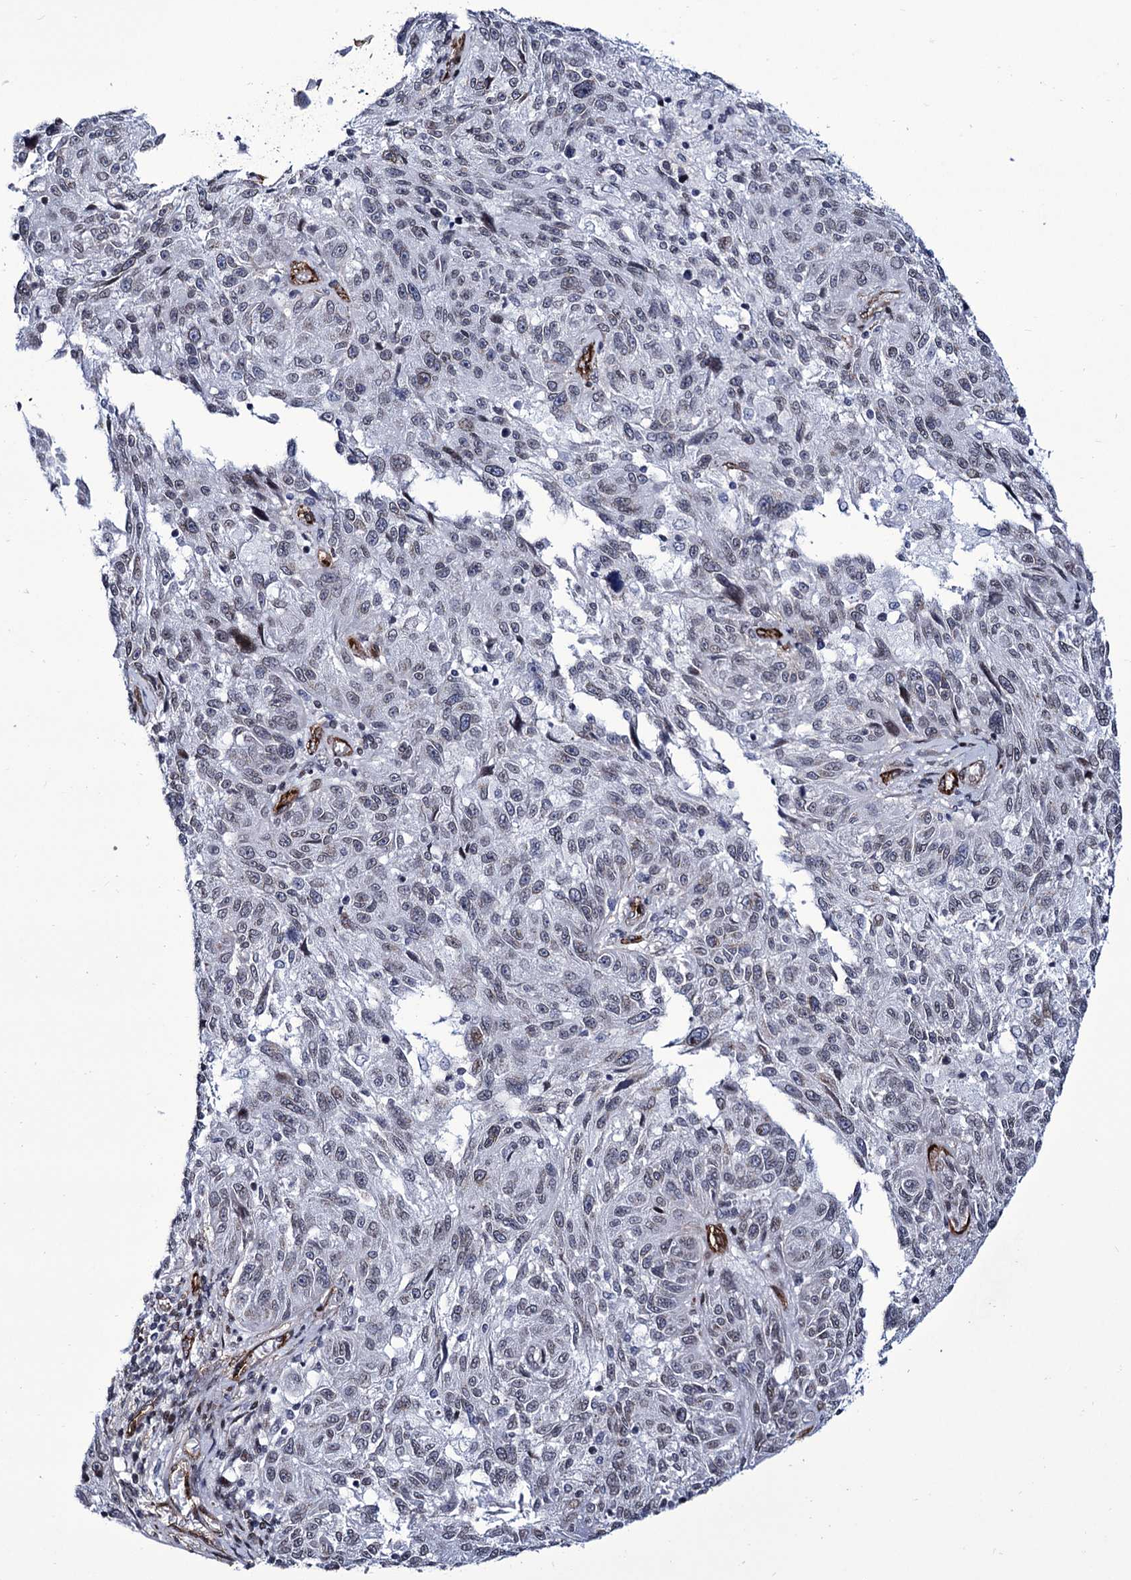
{"staining": {"intensity": "negative", "quantity": "none", "location": "none"}, "tissue": "melanoma", "cell_type": "Tumor cells", "image_type": "cancer", "snomed": [{"axis": "morphology", "description": "Malignant melanoma, NOS"}, {"axis": "topography", "description": "Skin"}], "caption": "Immunohistochemical staining of melanoma shows no significant positivity in tumor cells.", "gene": "ZC3H12C", "patient": {"sex": "male", "age": 53}}